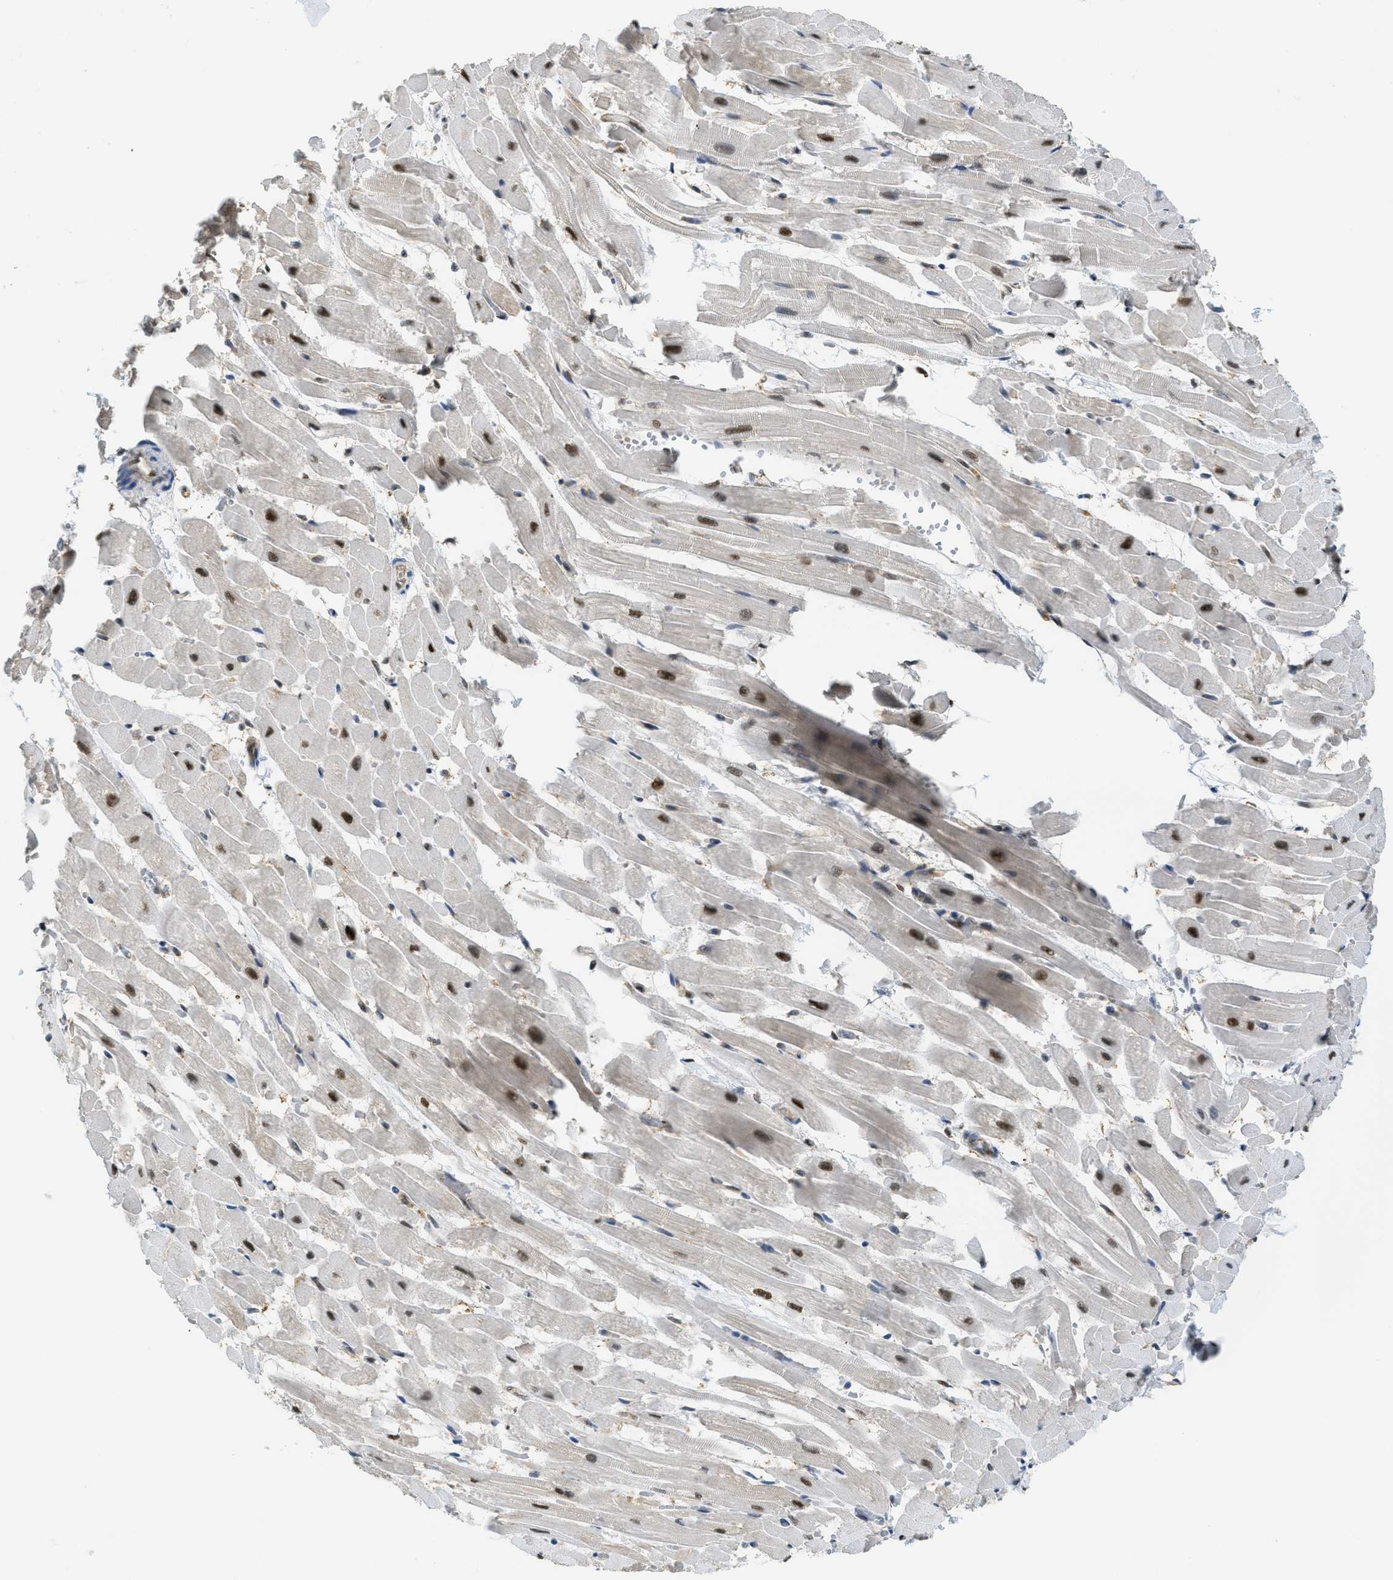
{"staining": {"intensity": "strong", "quantity": ">75%", "location": "nuclear"}, "tissue": "heart muscle", "cell_type": "Cardiomyocytes", "image_type": "normal", "snomed": [{"axis": "morphology", "description": "Normal tissue, NOS"}, {"axis": "topography", "description": "Heart"}], "caption": "A high-resolution image shows immunohistochemistry (IHC) staining of benign heart muscle, which reveals strong nuclear expression in approximately >75% of cardiomyocytes.", "gene": "PSMC5", "patient": {"sex": "male", "age": 45}}